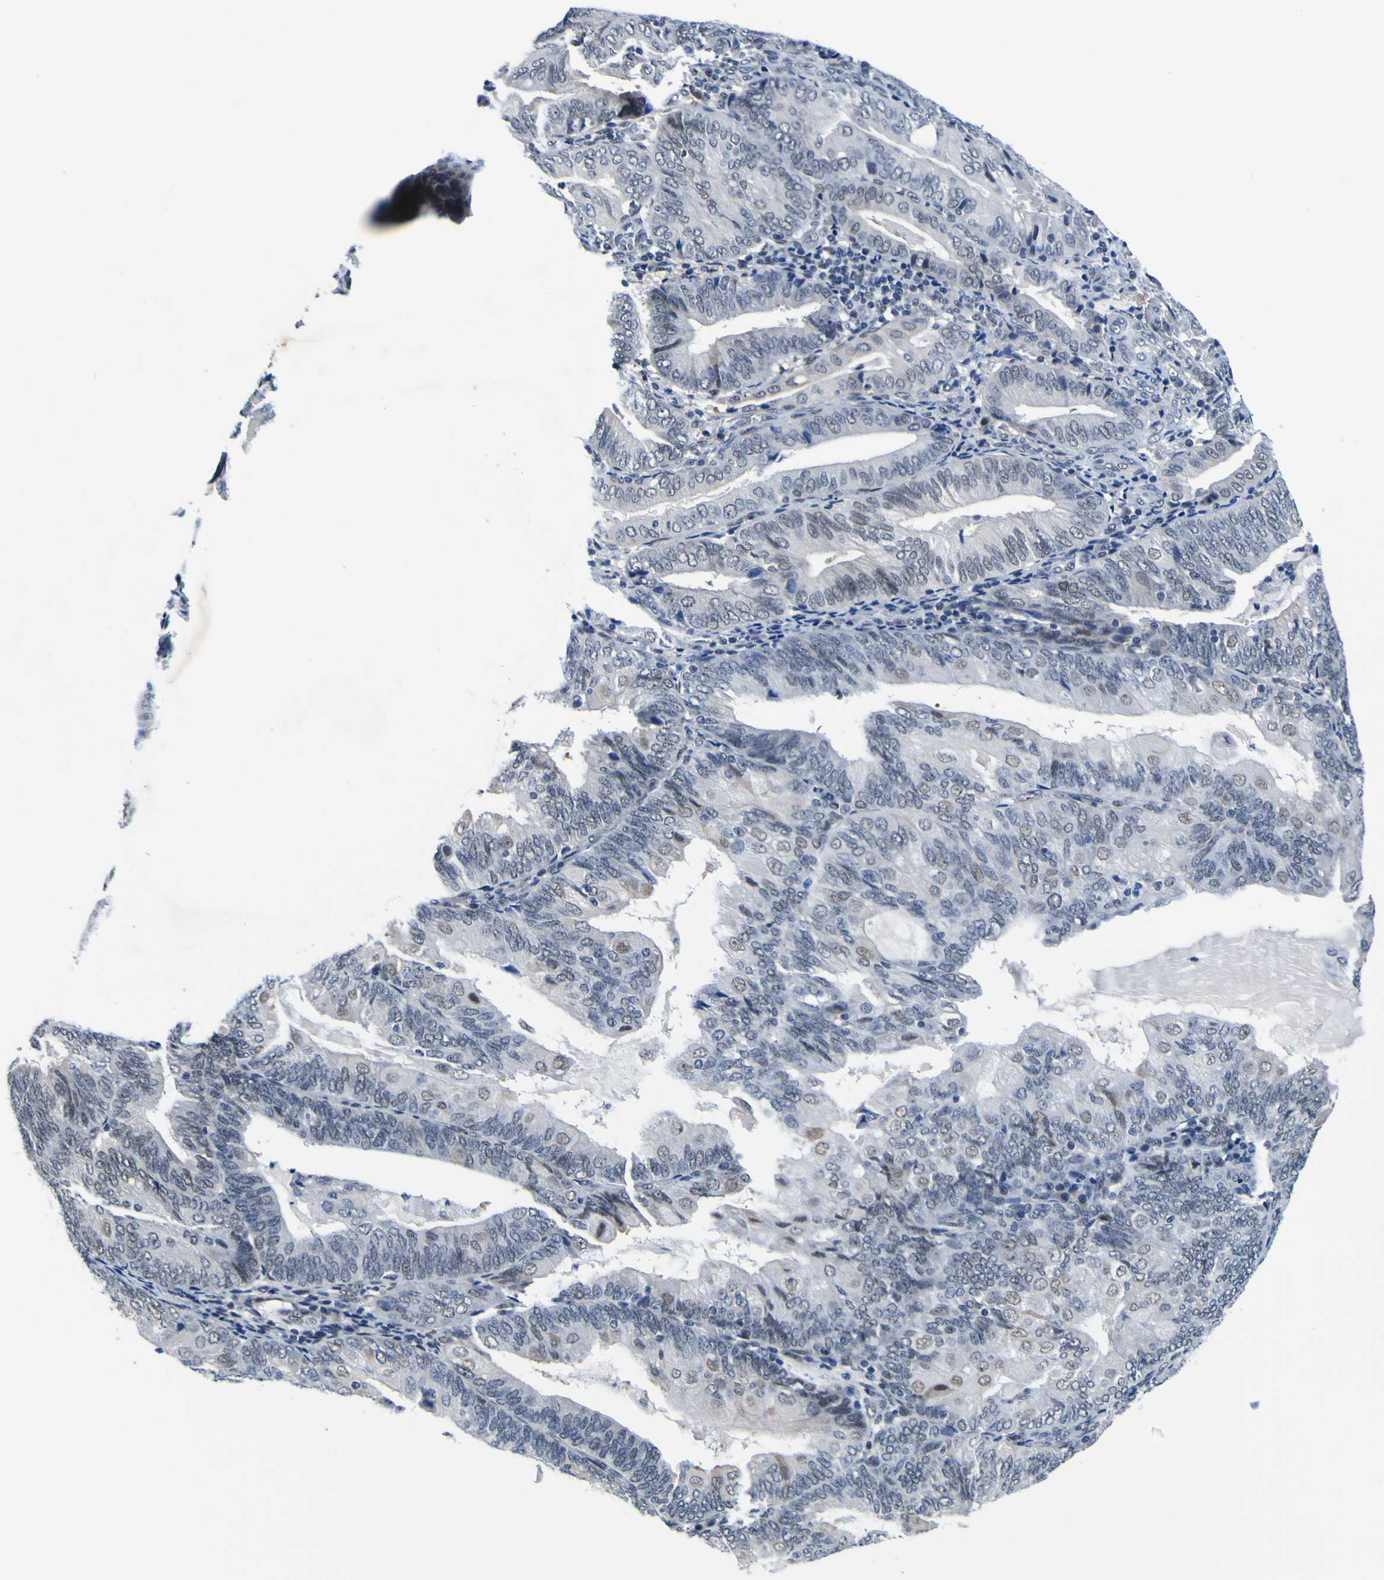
{"staining": {"intensity": "weak", "quantity": "<25%", "location": "nuclear"}, "tissue": "endometrial cancer", "cell_type": "Tumor cells", "image_type": "cancer", "snomed": [{"axis": "morphology", "description": "Adenocarcinoma, NOS"}, {"axis": "topography", "description": "Endometrium"}], "caption": "This photomicrograph is of adenocarcinoma (endometrial) stained with IHC to label a protein in brown with the nuclei are counter-stained blue. There is no positivity in tumor cells. (Brightfield microscopy of DAB (3,3'-diaminobenzidine) immunohistochemistry (IHC) at high magnification).", "gene": "CUL4B", "patient": {"sex": "female", "age": 81}}